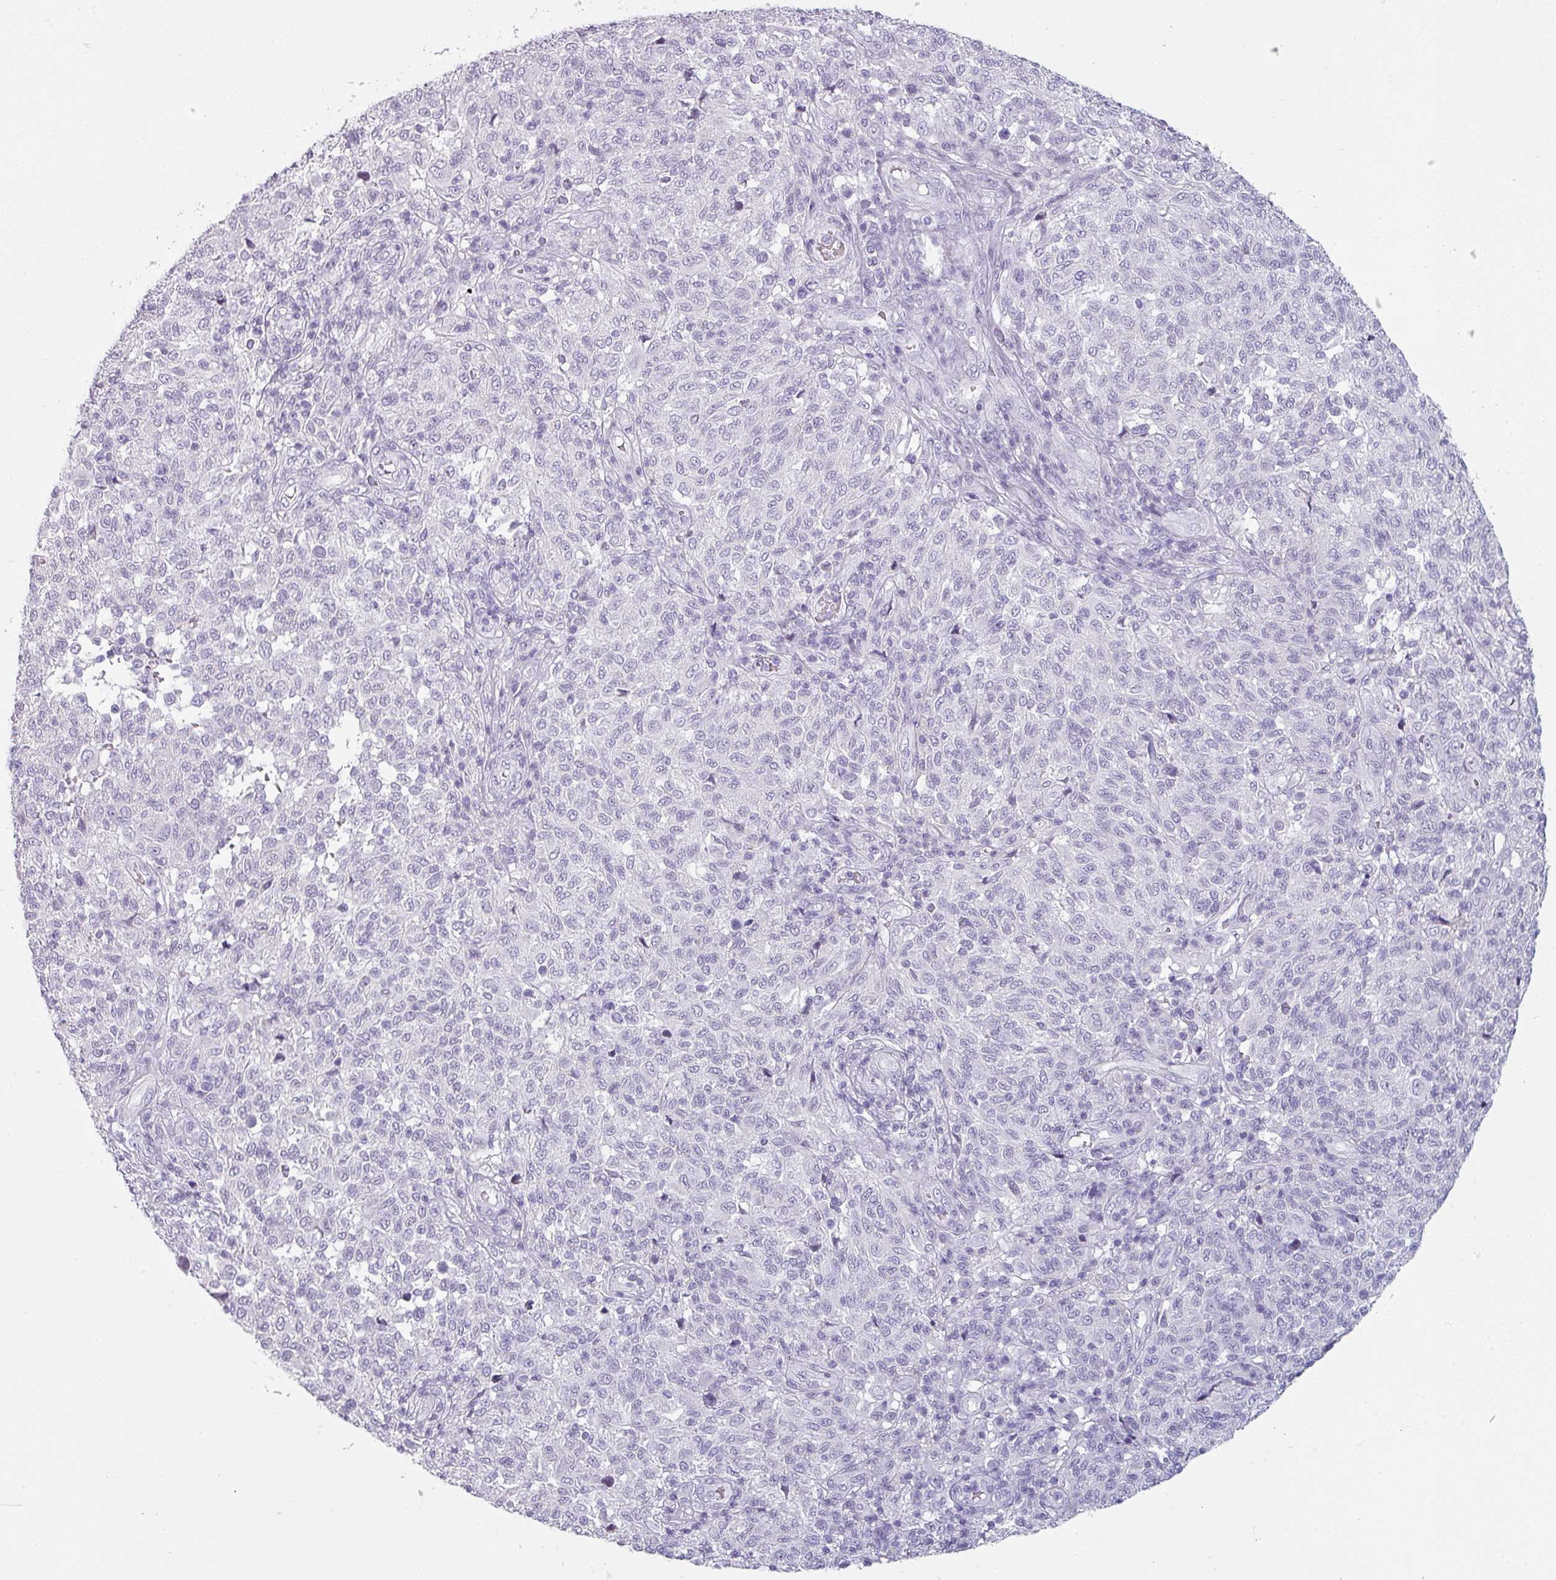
{"staining": {"intensity": "negative", "quantity": "none", "location": "none"}, "tissue": "melanoma", "cell_type": "Tumor cells", "image_type": "cancer", "snomed": [{"axis": "morphology", "description": "Malignant melanoma, NOS"}, {"axis": "topography", "description": "Skin"}], "caption": "This is an immunohistochemistry photomicrograph of human malignant melanoma. There is no expression in tumor cells.", "gene": "SFTPA1", "patient": {"sex": "male", "age": 66}}